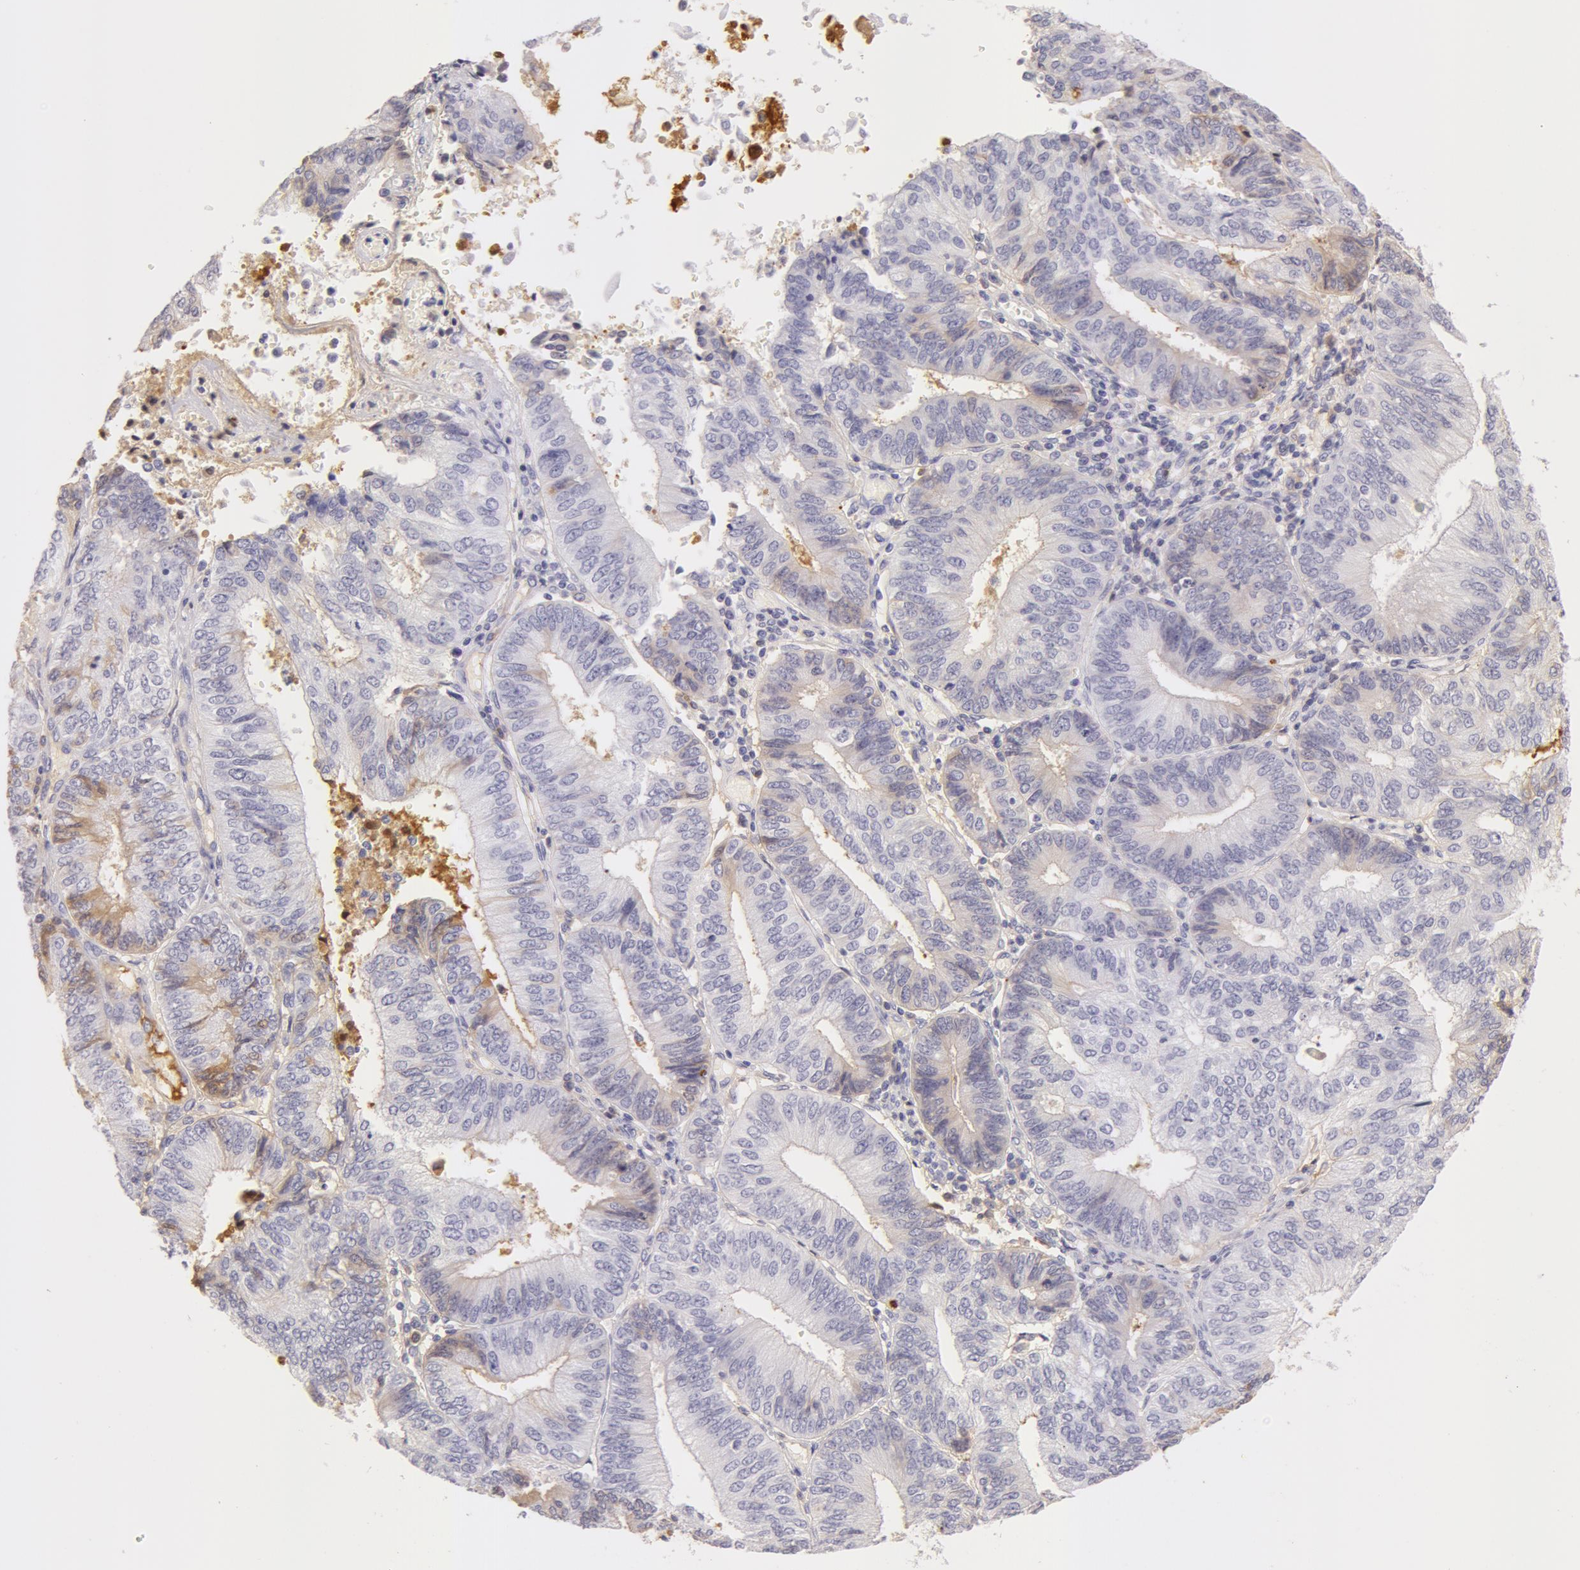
{"staining": {"intensity": "negative", "quantity": "none", "location": "none"}, "tissue": "endometrial cancer", "cell_type": "Tumor cells", "image_type": "cancer", "snomed": [{"axis": "morphology", "description": "Adenocarcinoma, NOS"}, {"axis": "topography", "description": "Endometrium"}], "caption": "Endometrial cancer (adenocarcinoma) stained for a protein using immunohistochemistry (IHC) demonstrates no expression tumor cells.", "gene": "AHSG", "patient": {"sex": "female", "age": 55}}